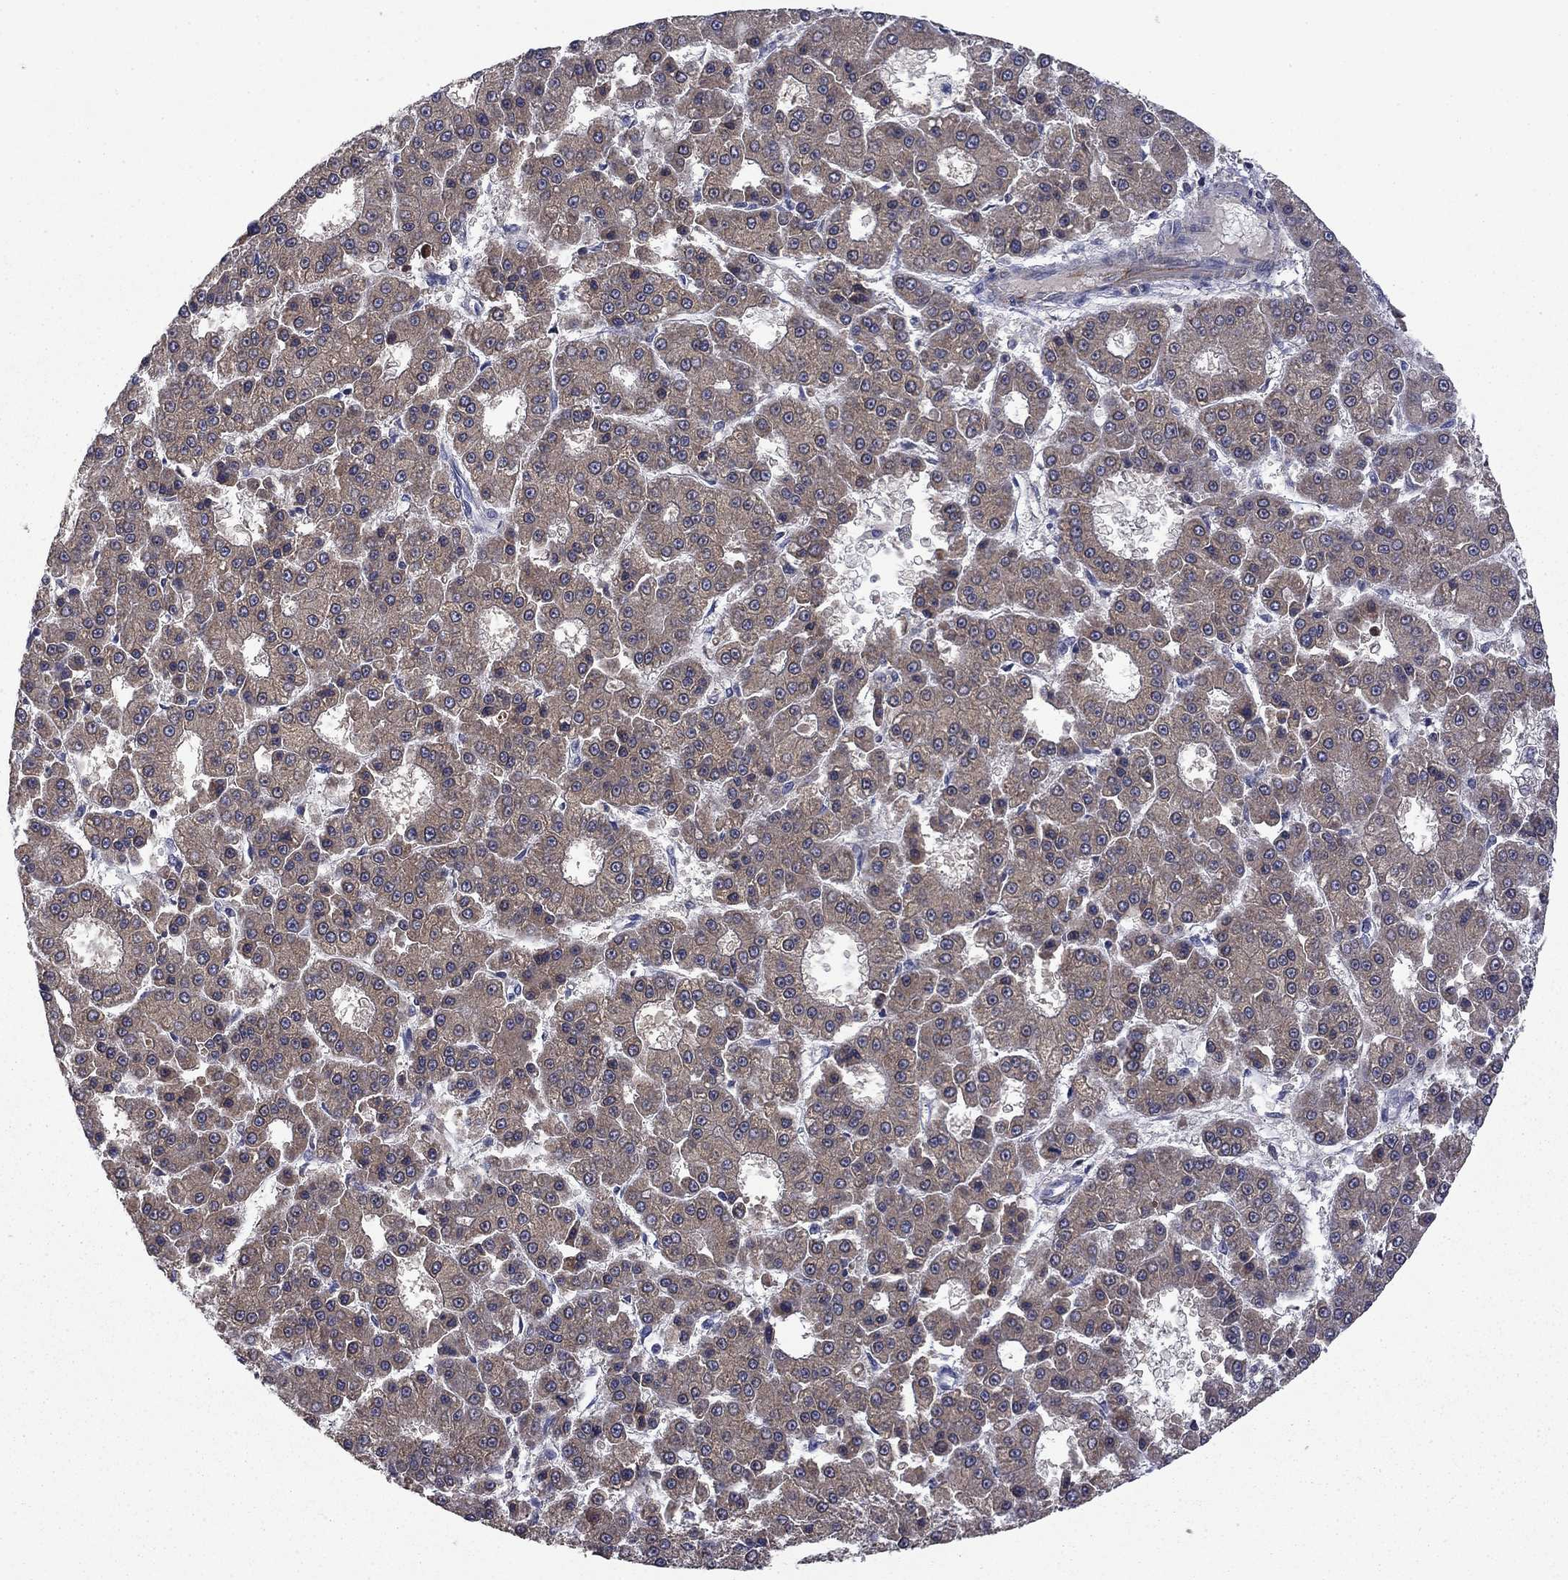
{"staining": {"intensity": "moderate", "quantity": ">75%", "location": "cytoplasmic/membranous"}, "tissue": "liver cancer", "cell_type": "Tumor cells", "image_type": "cancer", "snomed": [{"axis": "morphology", "description": "Carcinoma, Hepatocellular, NOS"}, {"axis": "topography", "description": "Liver"}], "caption": "About >75% of tumor cells in liver cancer (hepatocellular carcinoma) display moderate cytoplasmic/membranous protein staining as visualized by brown immunohistochemical staining.", "gene": "FRK", "patient": {"sex": "male", "age": 70}}